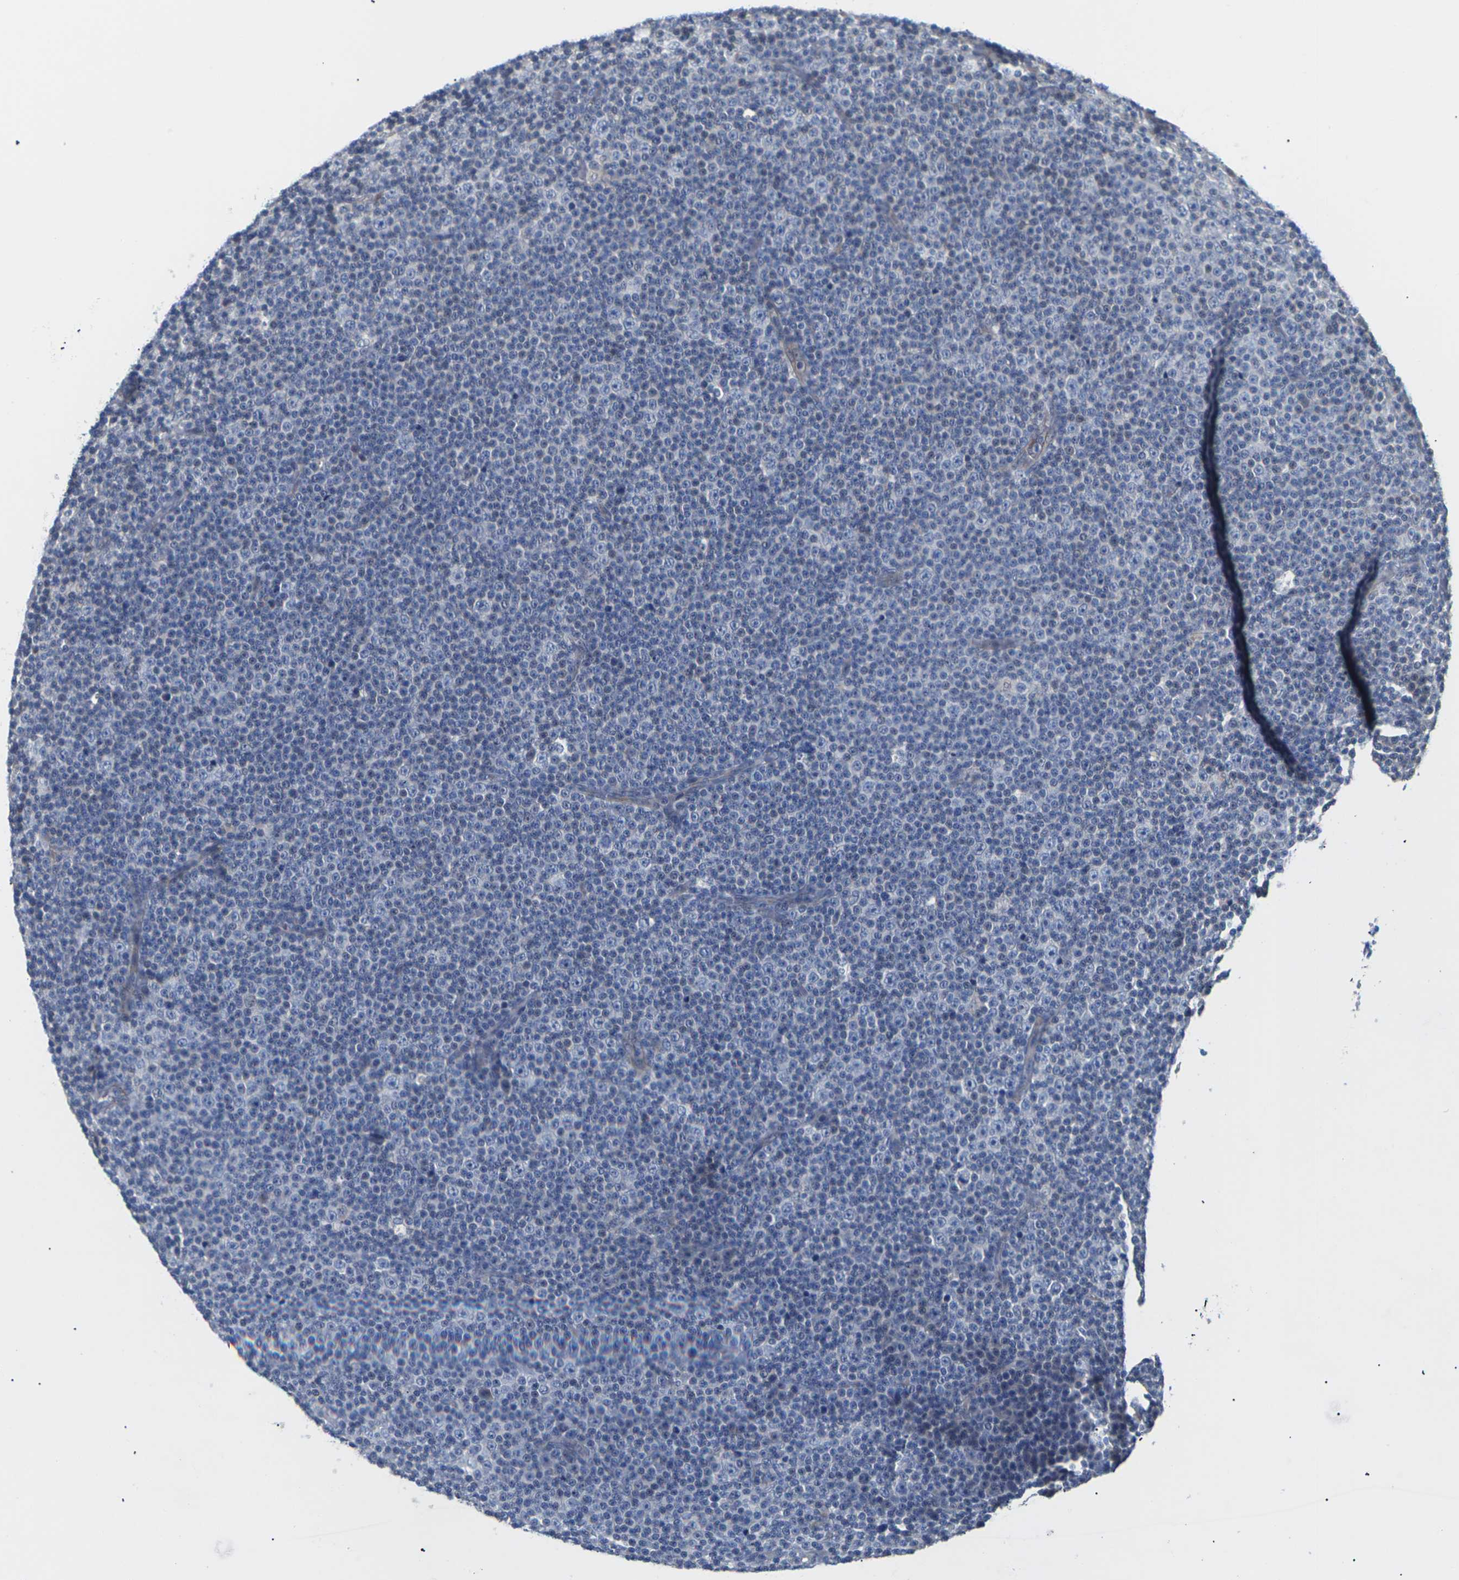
{"staining": {"intensity": "negative", "quantity": "none", "location": "none"}, "tissue": "lymphoma", "cell_type": "Tumor cells", "image_type": "cancer", "snomed": [{"axis": "morphology", "description": "Malignant lymphoma, non-Hodgkin's type, Low grade"}, {"axis": "topography", "description": "Lymph node"}], "caption": "Tumor cells show no significant protein staining in low-grade malignant lymphoma, non-Hodgkin's type.", "gene": "TMCO4", "patient": {"sex": "female", "age": 67}}